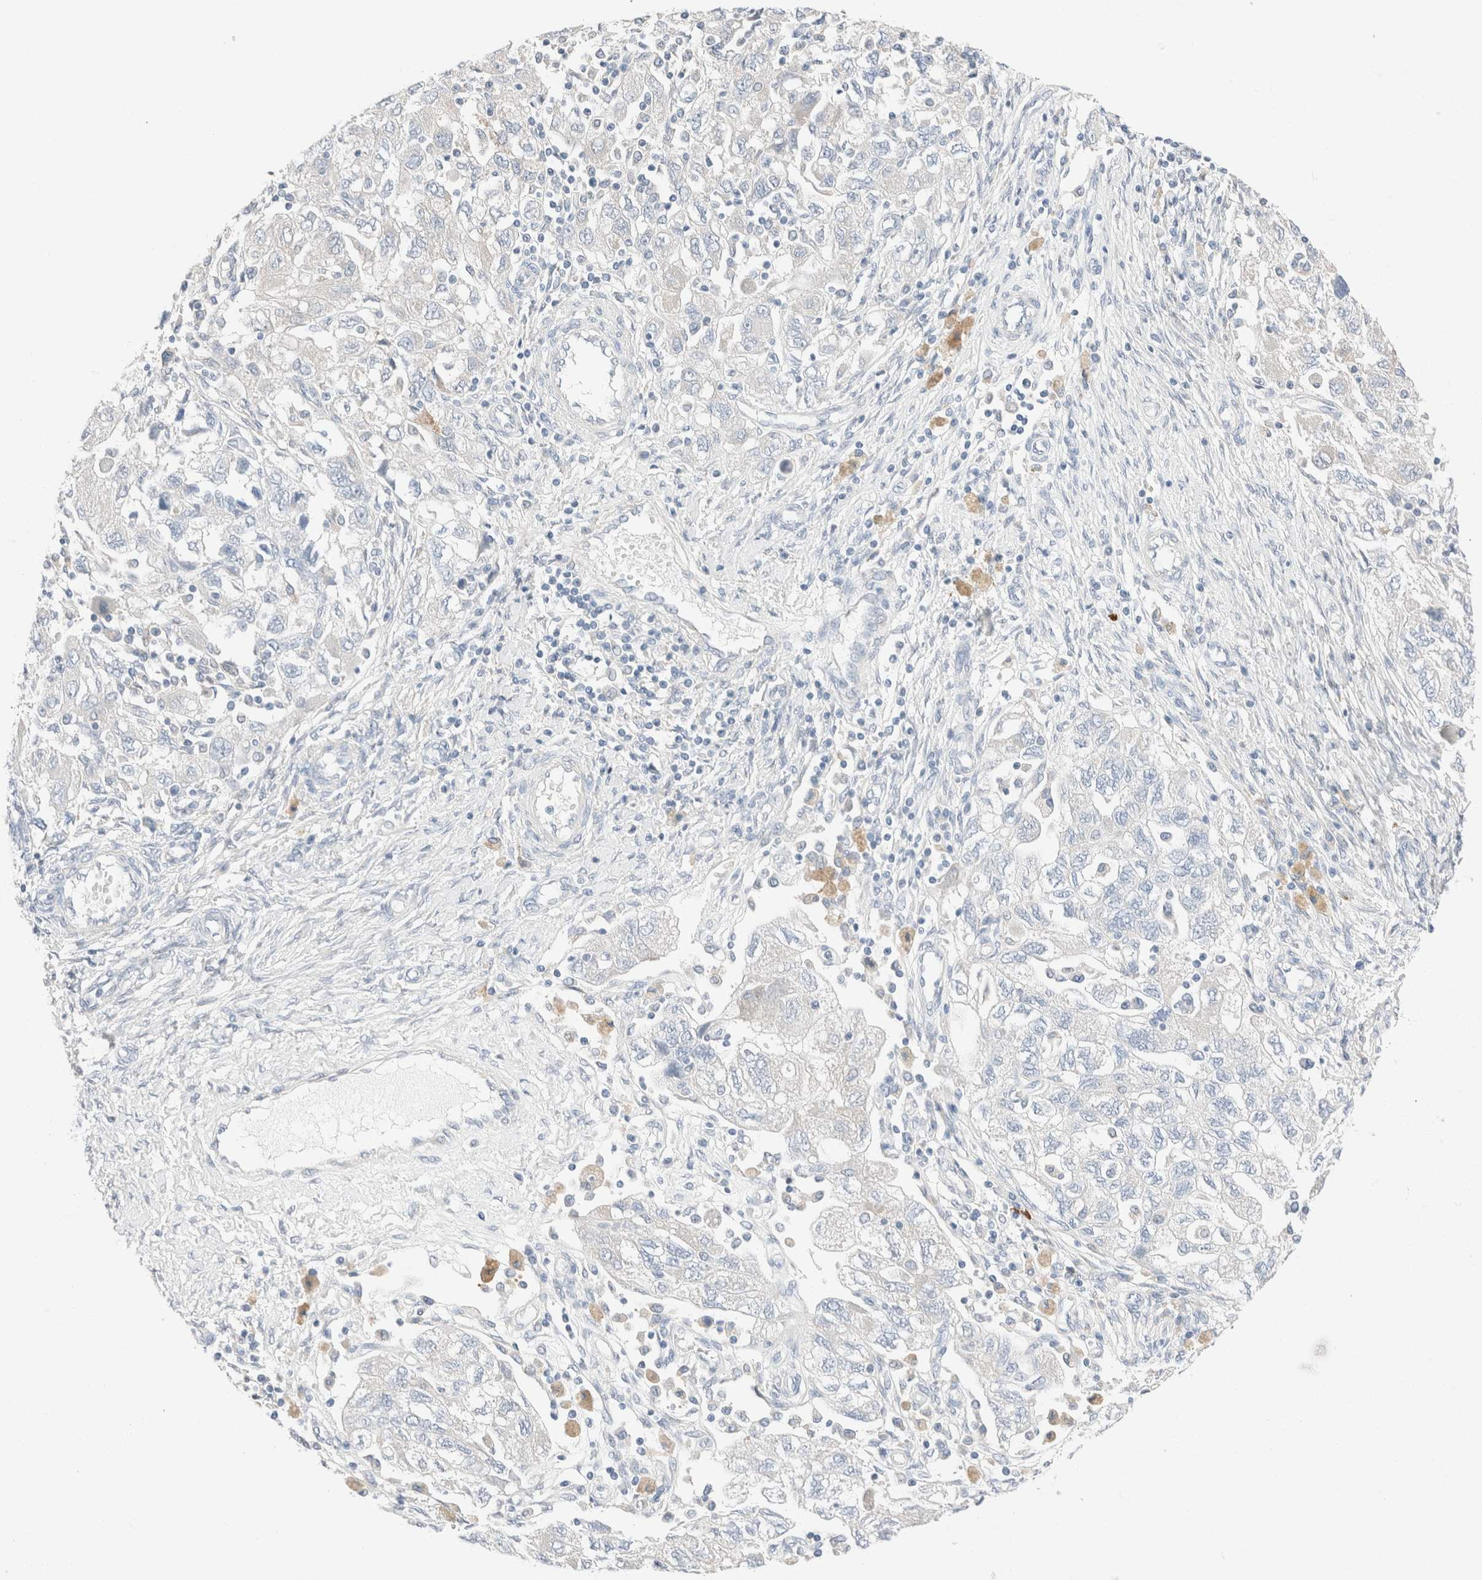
{"staining": {"intensity": "negative", "quantity": "none", "location": "none"}, "tissue": "ovarian cancer", "cell_type": "Tumor cells", "image_type": "cancer", "snomed": [{"axis": "morphology", "description": "Carcinoma, NOS"}, {"axis": "morphology", "description": "Cystadenocarcinoma, serous, NOS"}, {"axis": "topography", "description": "Ovary"}], "caption": "The immunohistochemistry (IHC) histopathology image has no significant expression in tumor cells of serous cystadenocarcinoma (ovarian) tissue.", "gene": "PCM1", "patient": {"sex": "female", "age": 69}}